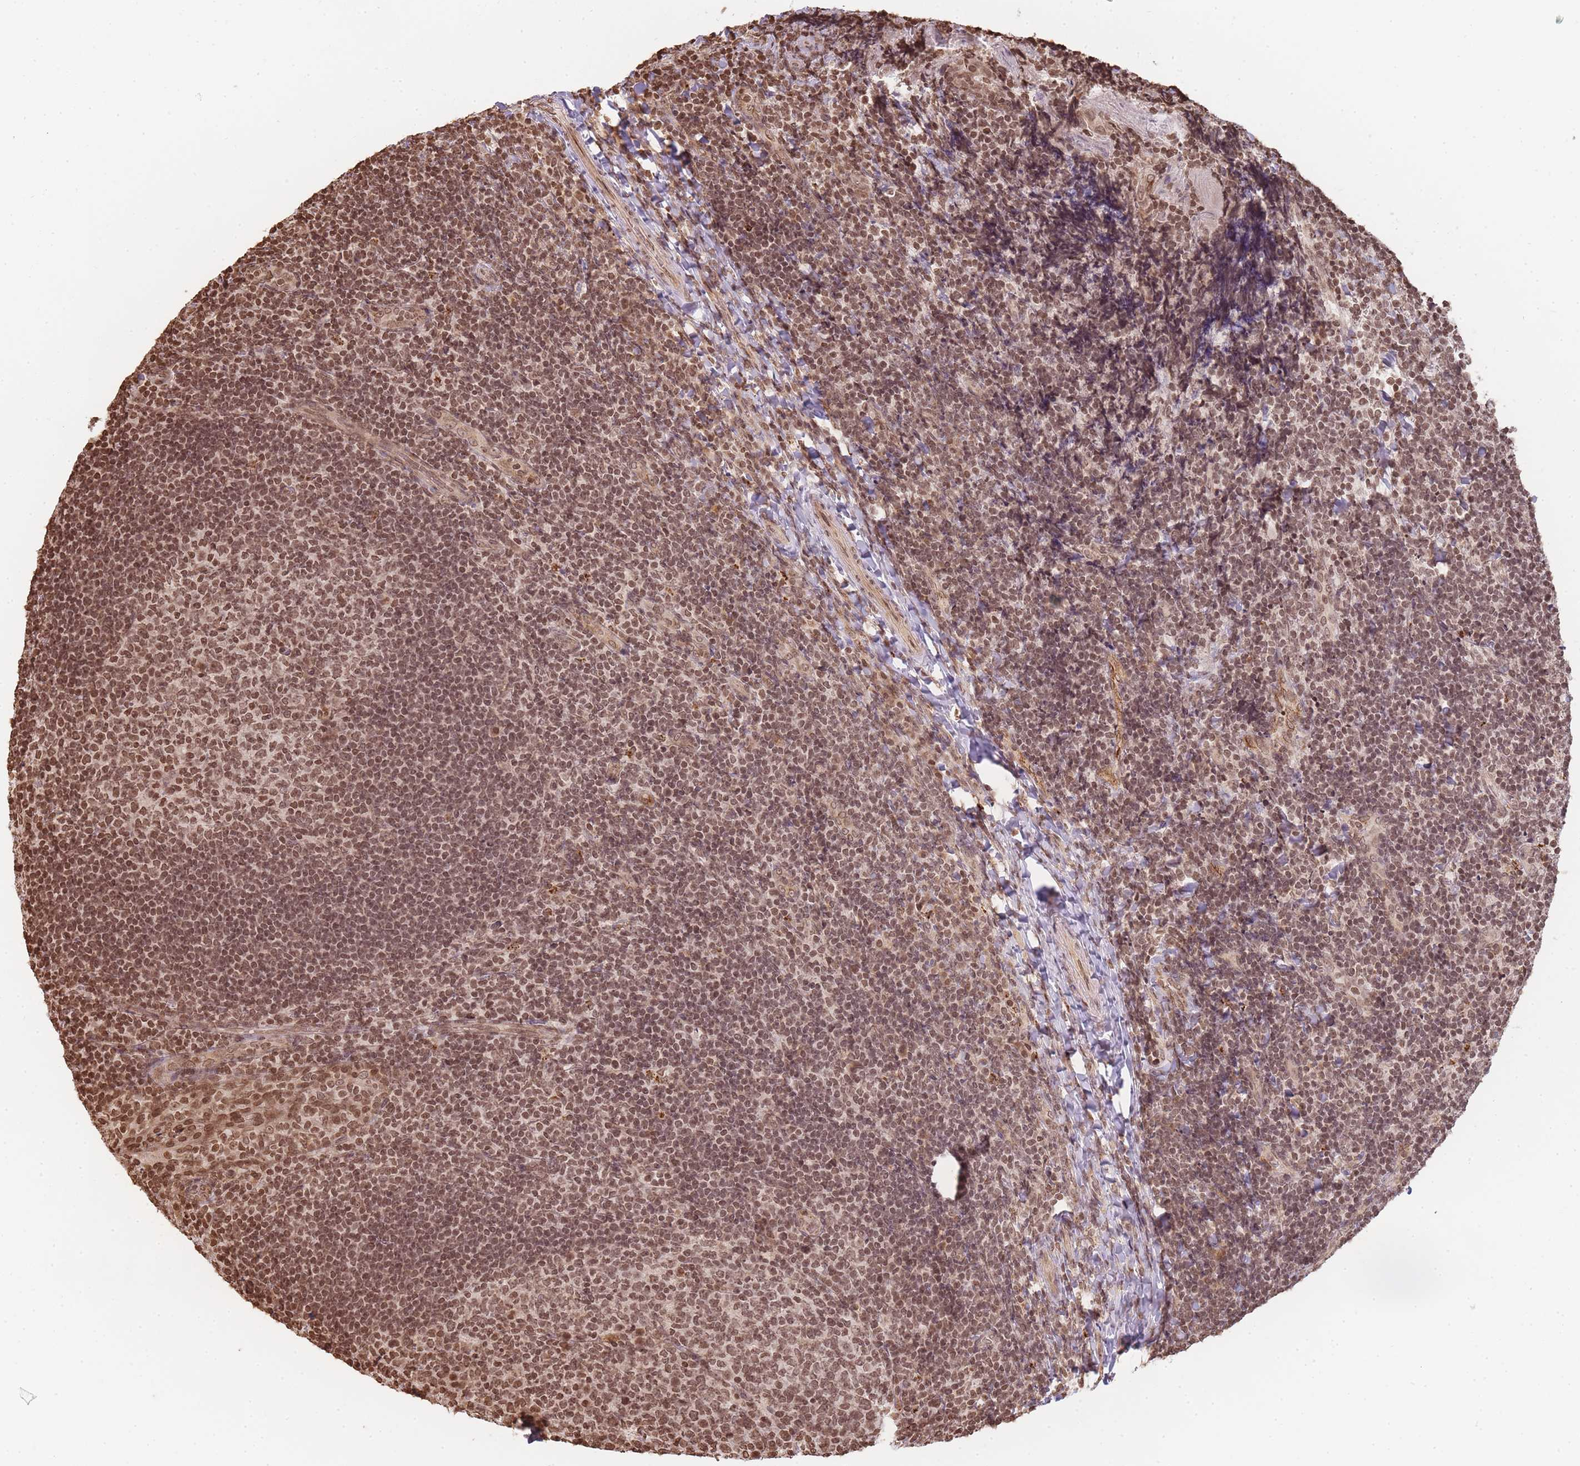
{"staining": {"intensity": "moderate", "quantity": ">75%", "location": "nuclear"}, "tissue": "tonsil", "cell_type": "Germinal center cells", "image_type": "normal", "snomed": [{"axis": "morphology", "description": "Normal tissue, NOS"}, {"axis": "topography", "description": "Tonsil"}], "caption": "A high-resolution photomicrograph shows immunohistochemistry (IHC) staining of unremarkable tonsil, which reveals moderate nuclear positivity in approximately >75% of germinal center cells. (brown staining indicates protein expression, while blue staining denotes nuclei).", "gene": "WWTR1", "patient": {"sex": "female", "age": 10}}